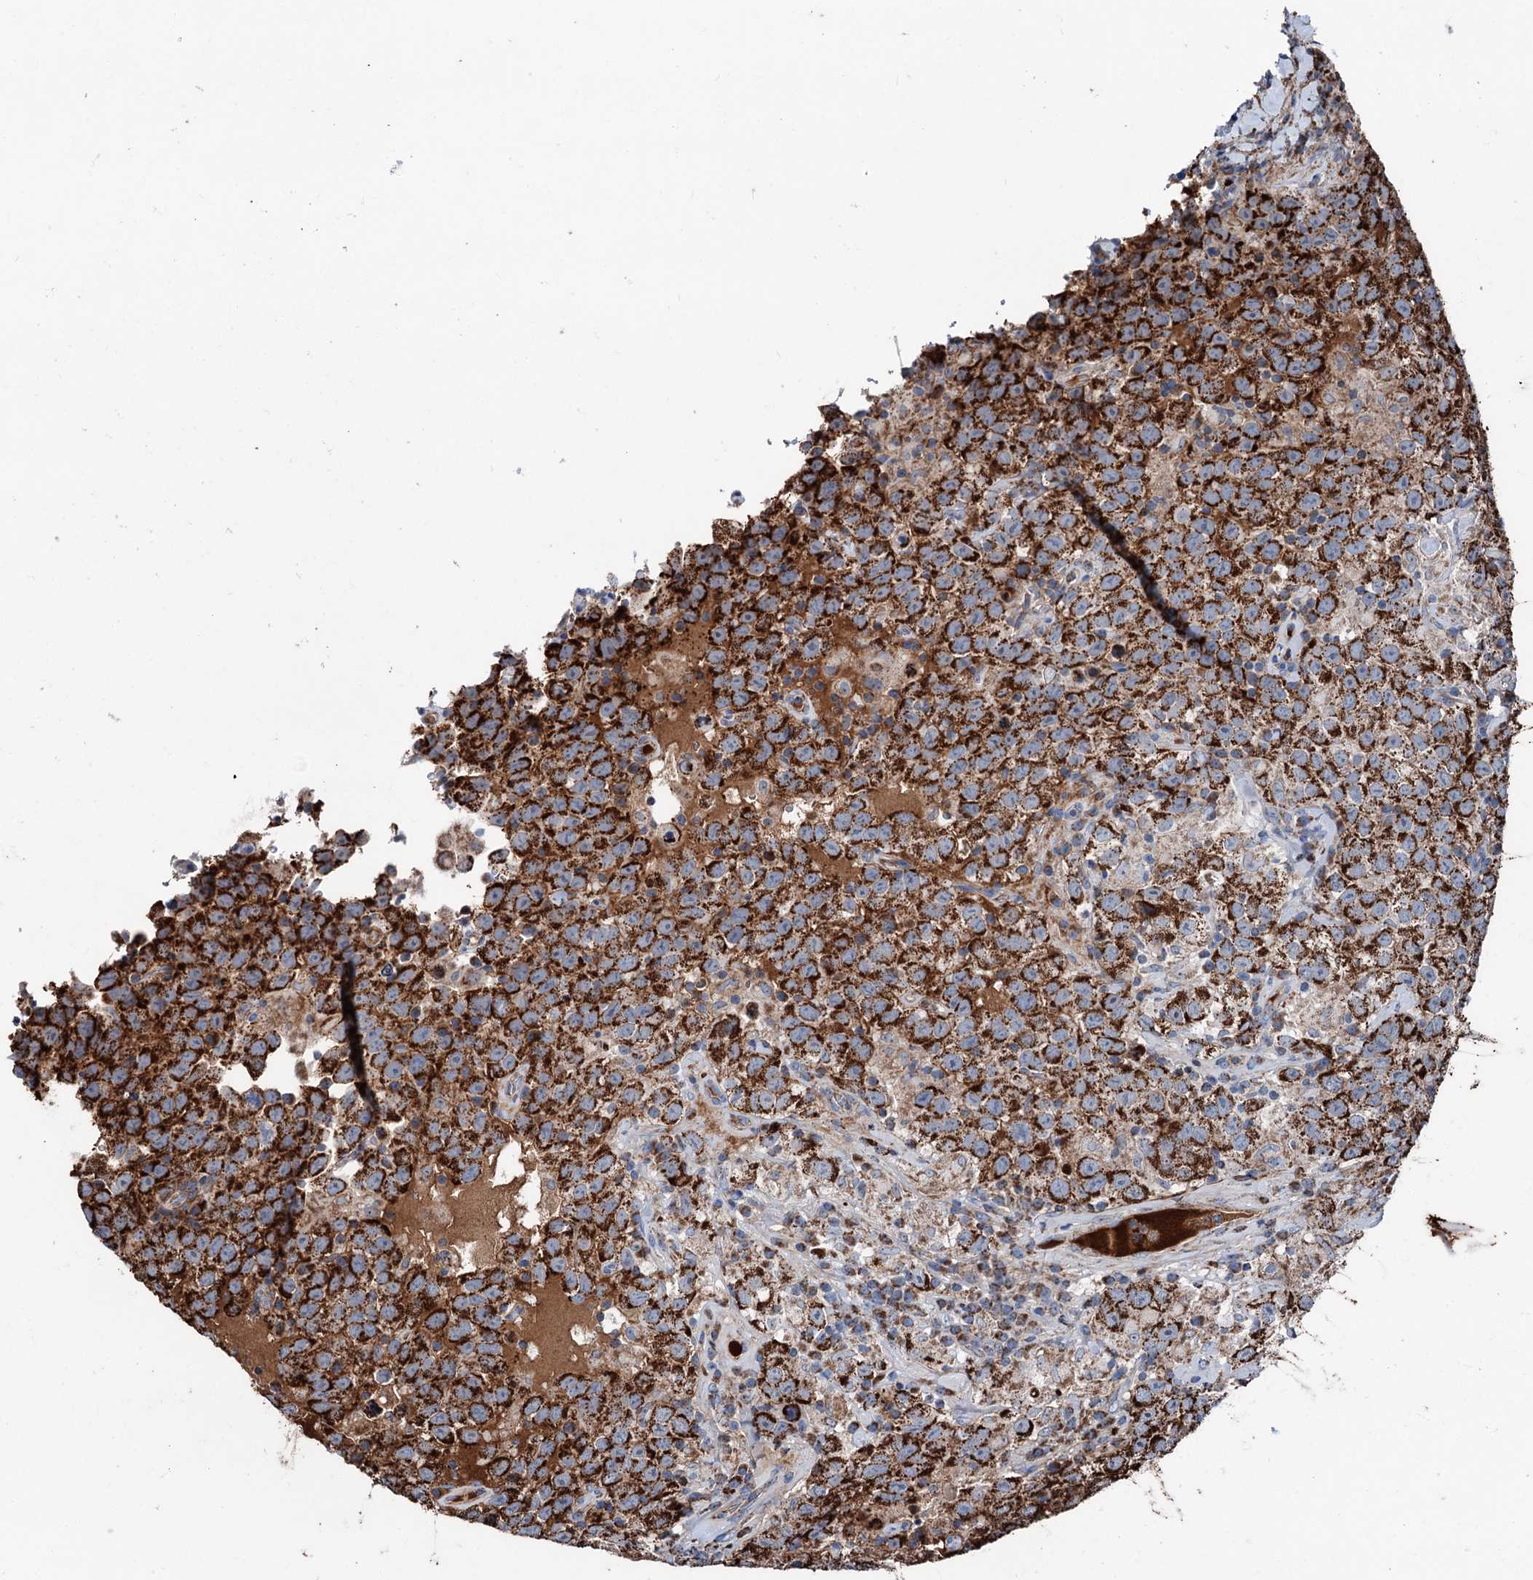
{"staining": {"intensity": "strong", "quantity": ">75%", "location": "cytoplasmic/membranous"}, "tissue": "testis cancer", "cell_type": "Tumor cells", "image_type": "cancer", "snomed": [{"axis": "morphology", "description": "Seminoma, NOS"}, {"axis": "topography", "description": "Testis"}], "caption": "Testis seminoma was stained to show a protein in brown. There is high levels of strong cytoplasmic/membranous expression in approximately >75% of tumor cells. (brown staining indicates protein expression, while blue staining denotes nuclei).", "gene": "DDIAS", "patient": {"sex": "male", "age": 41}}